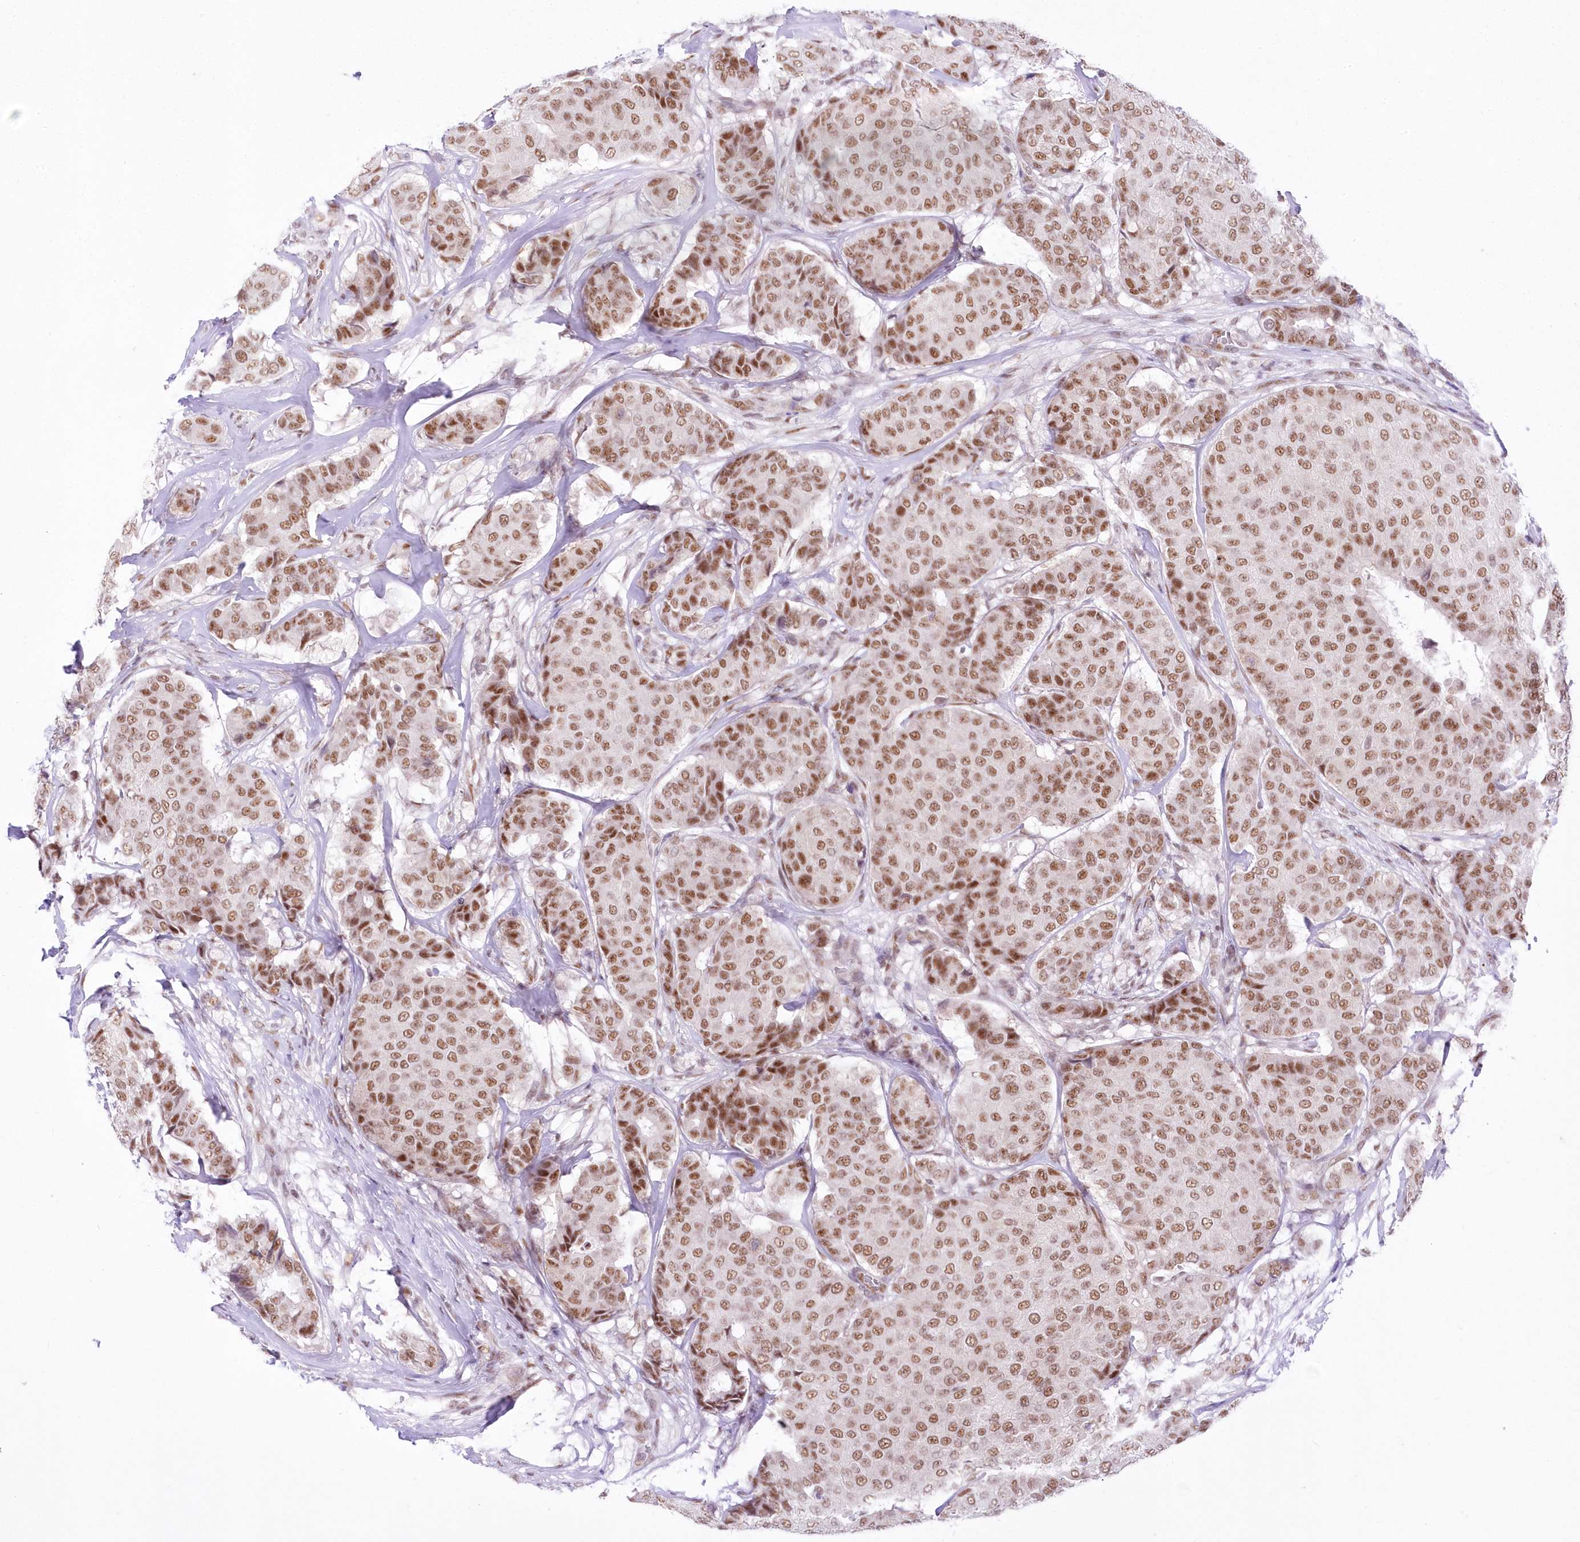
{"staining": {"intensity": "moderate", "quantity": ">75%", "location": "nuclear"}, "tissue": "breast cancer", "cell_type": "Tumor cells", "image_type": "cancer", "snomed": [{"axis": "morphology", "description": "Duct carcinoma"}, {"axis": "topography", "description": "Breast"}], "caption": "Breast cancer stained with a brown dye exhibits moderate nuclear positive staining in approximately >75% of tumor cells.", "gene": "NSUN2", "patient": {"sex": "female", "age": 75}}